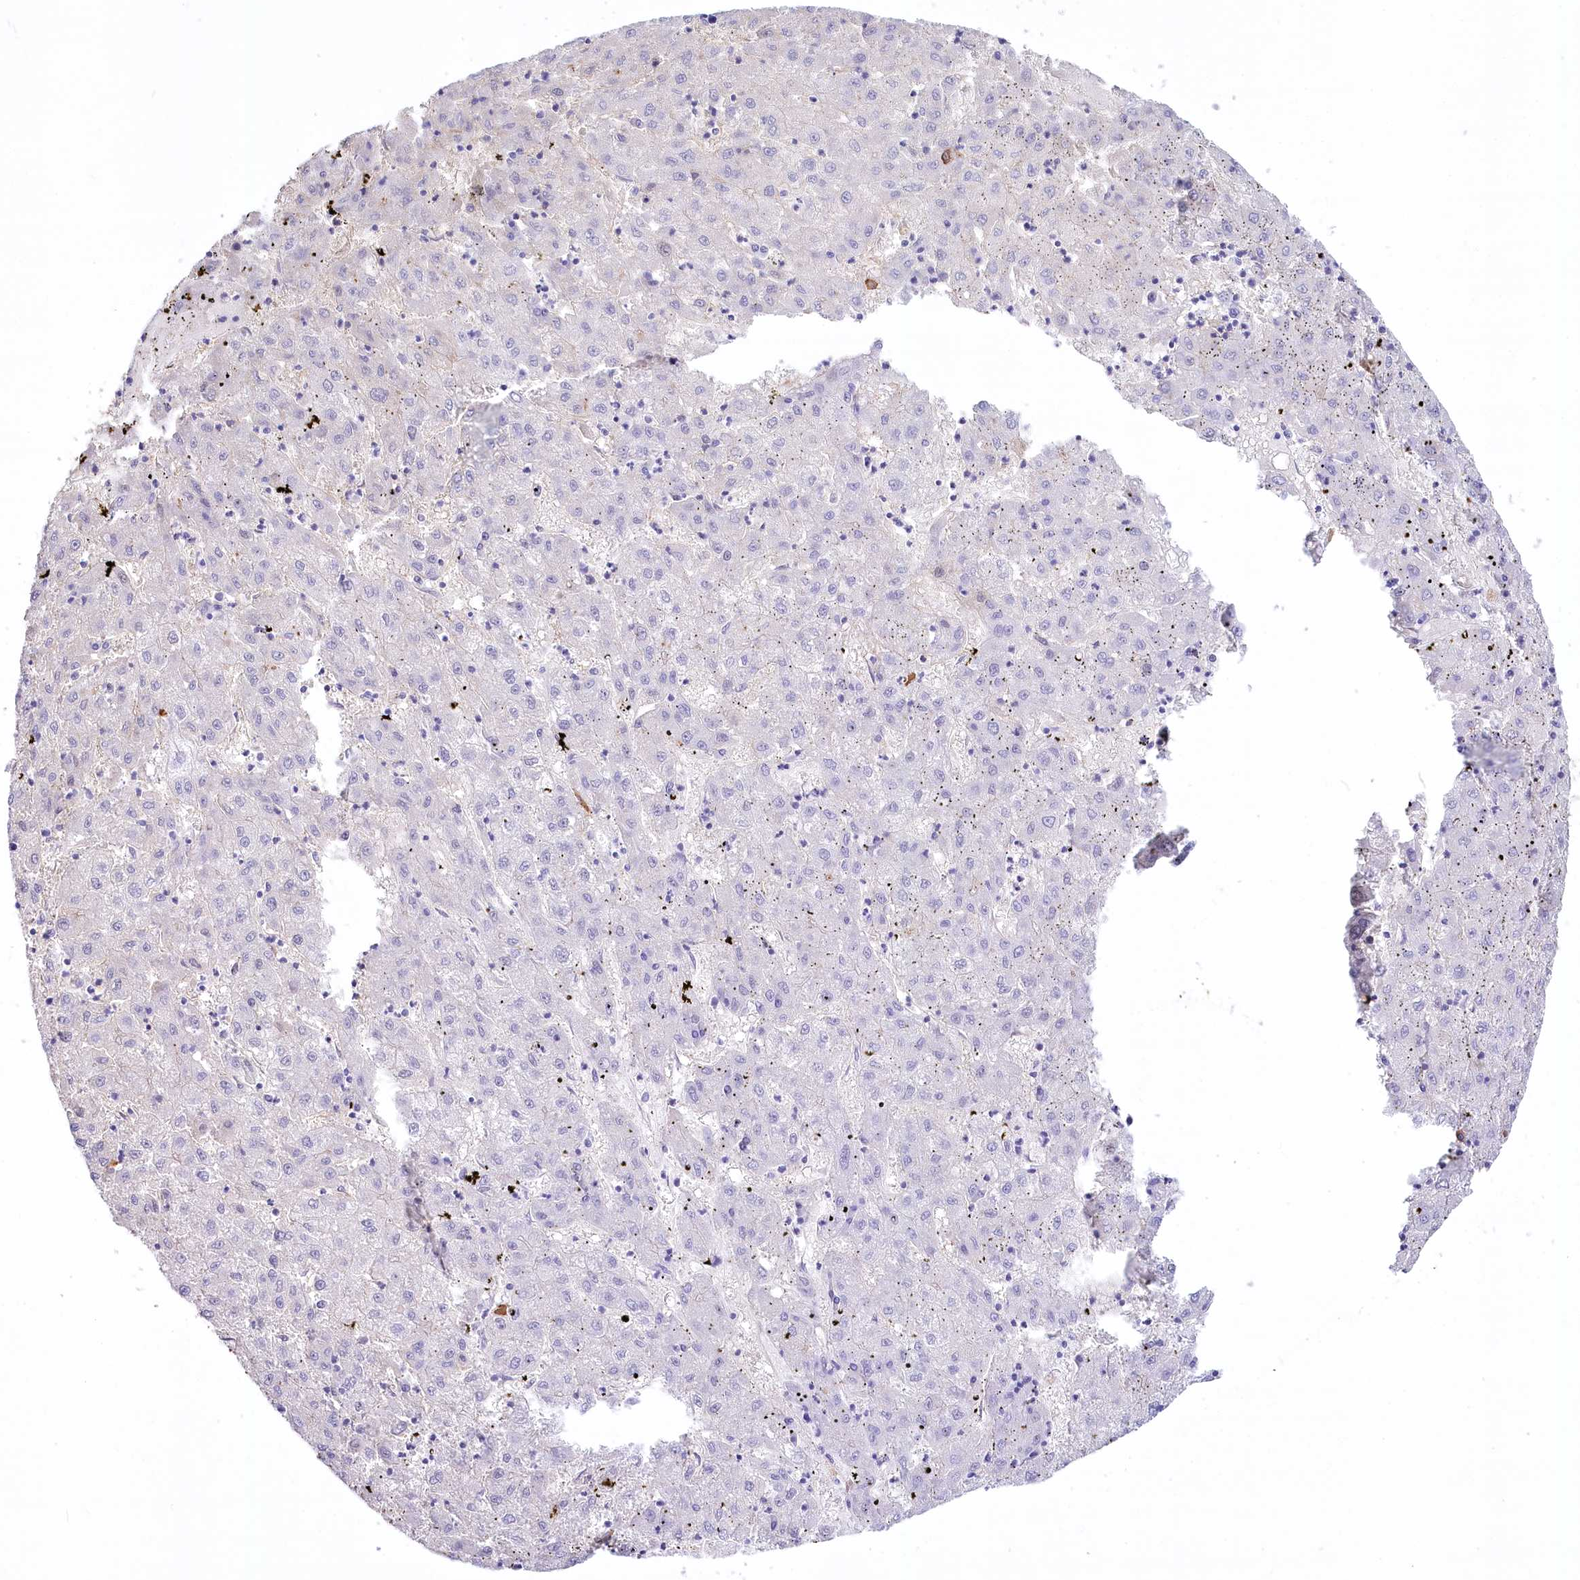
{"staining": {"intensity": "negative", "quantity": "none", "location": "none"}, "tissue": "liver cancer", "cell_type": "Tumor cells", "image_type": "cancer", "snomed": [{"axis": "morphology", "description": "Carcinoma, Hepatocellular, NOS"}, {"axis": "topography", "description": "Liver"}], "caption": "IHC image of neoplastic tissue: liver hepatocellular carcinoma stained with DAB displays no significant protein expression in tumor cells.", "gene": "CEP164", "patient": {"sex": "male", "age": 72}}